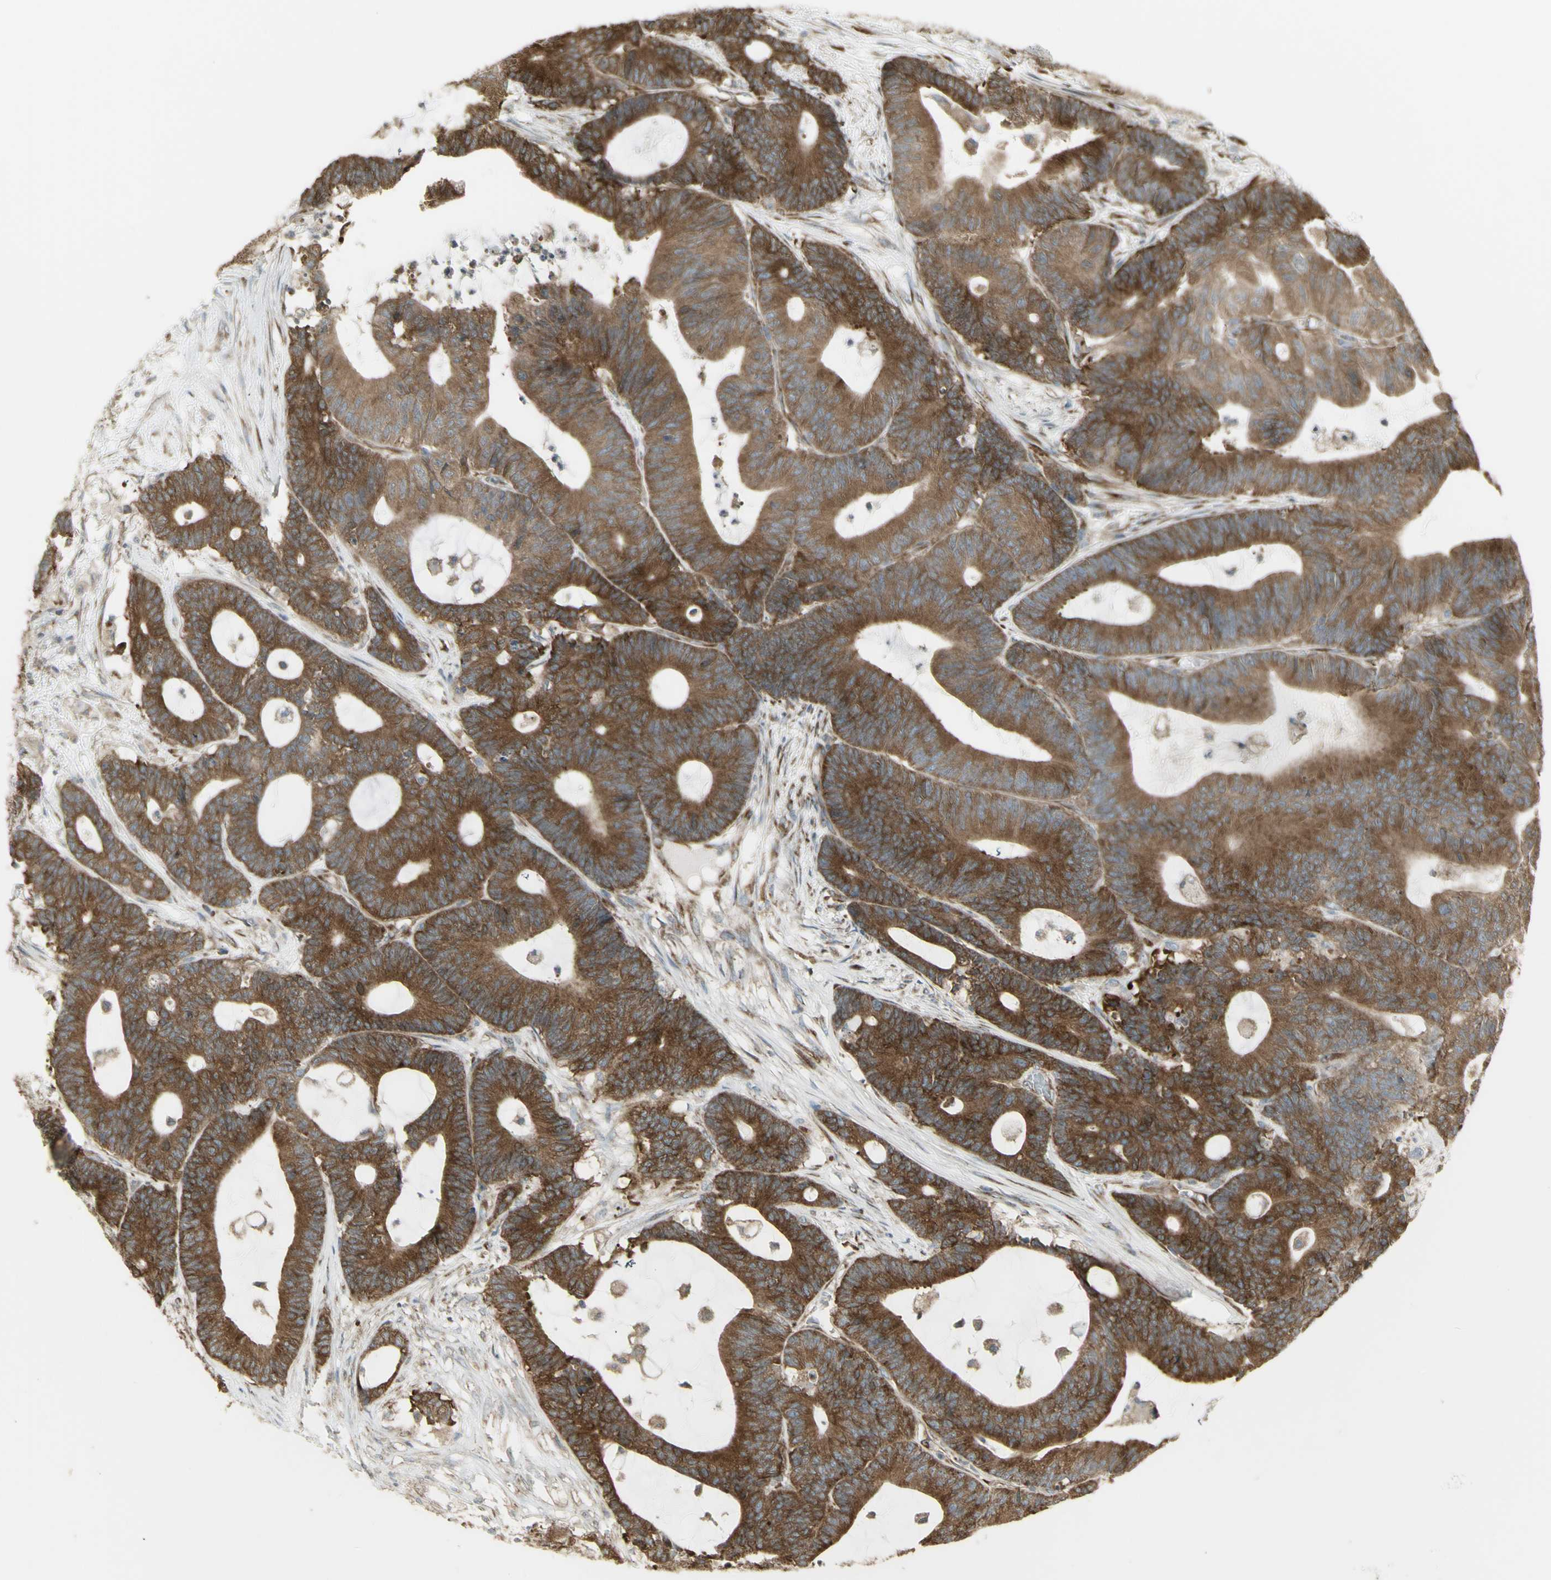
{"staining": {"intensity": "strong", "quantity": ">75%", "location": "cytoplasmic/membranous"}, "tissue": "colorectal cancer", "cell_type": "Tumor cells", "image_type": "cancer", "snomed": [{"axis": "morphology", "description": "Adenocarcinoma, NOS"}, {"axis": "topography", "description": "Colon"}], "caption": "Protein expression by immunohistochemistry (IHC) exhibits strong cytoplasmic/membranous staining in approximately >75% of tumor cells in adenocarcinoma (colorectal).", "gene": "FKBP3", "patient": {"sex": "female", "age": 84}}